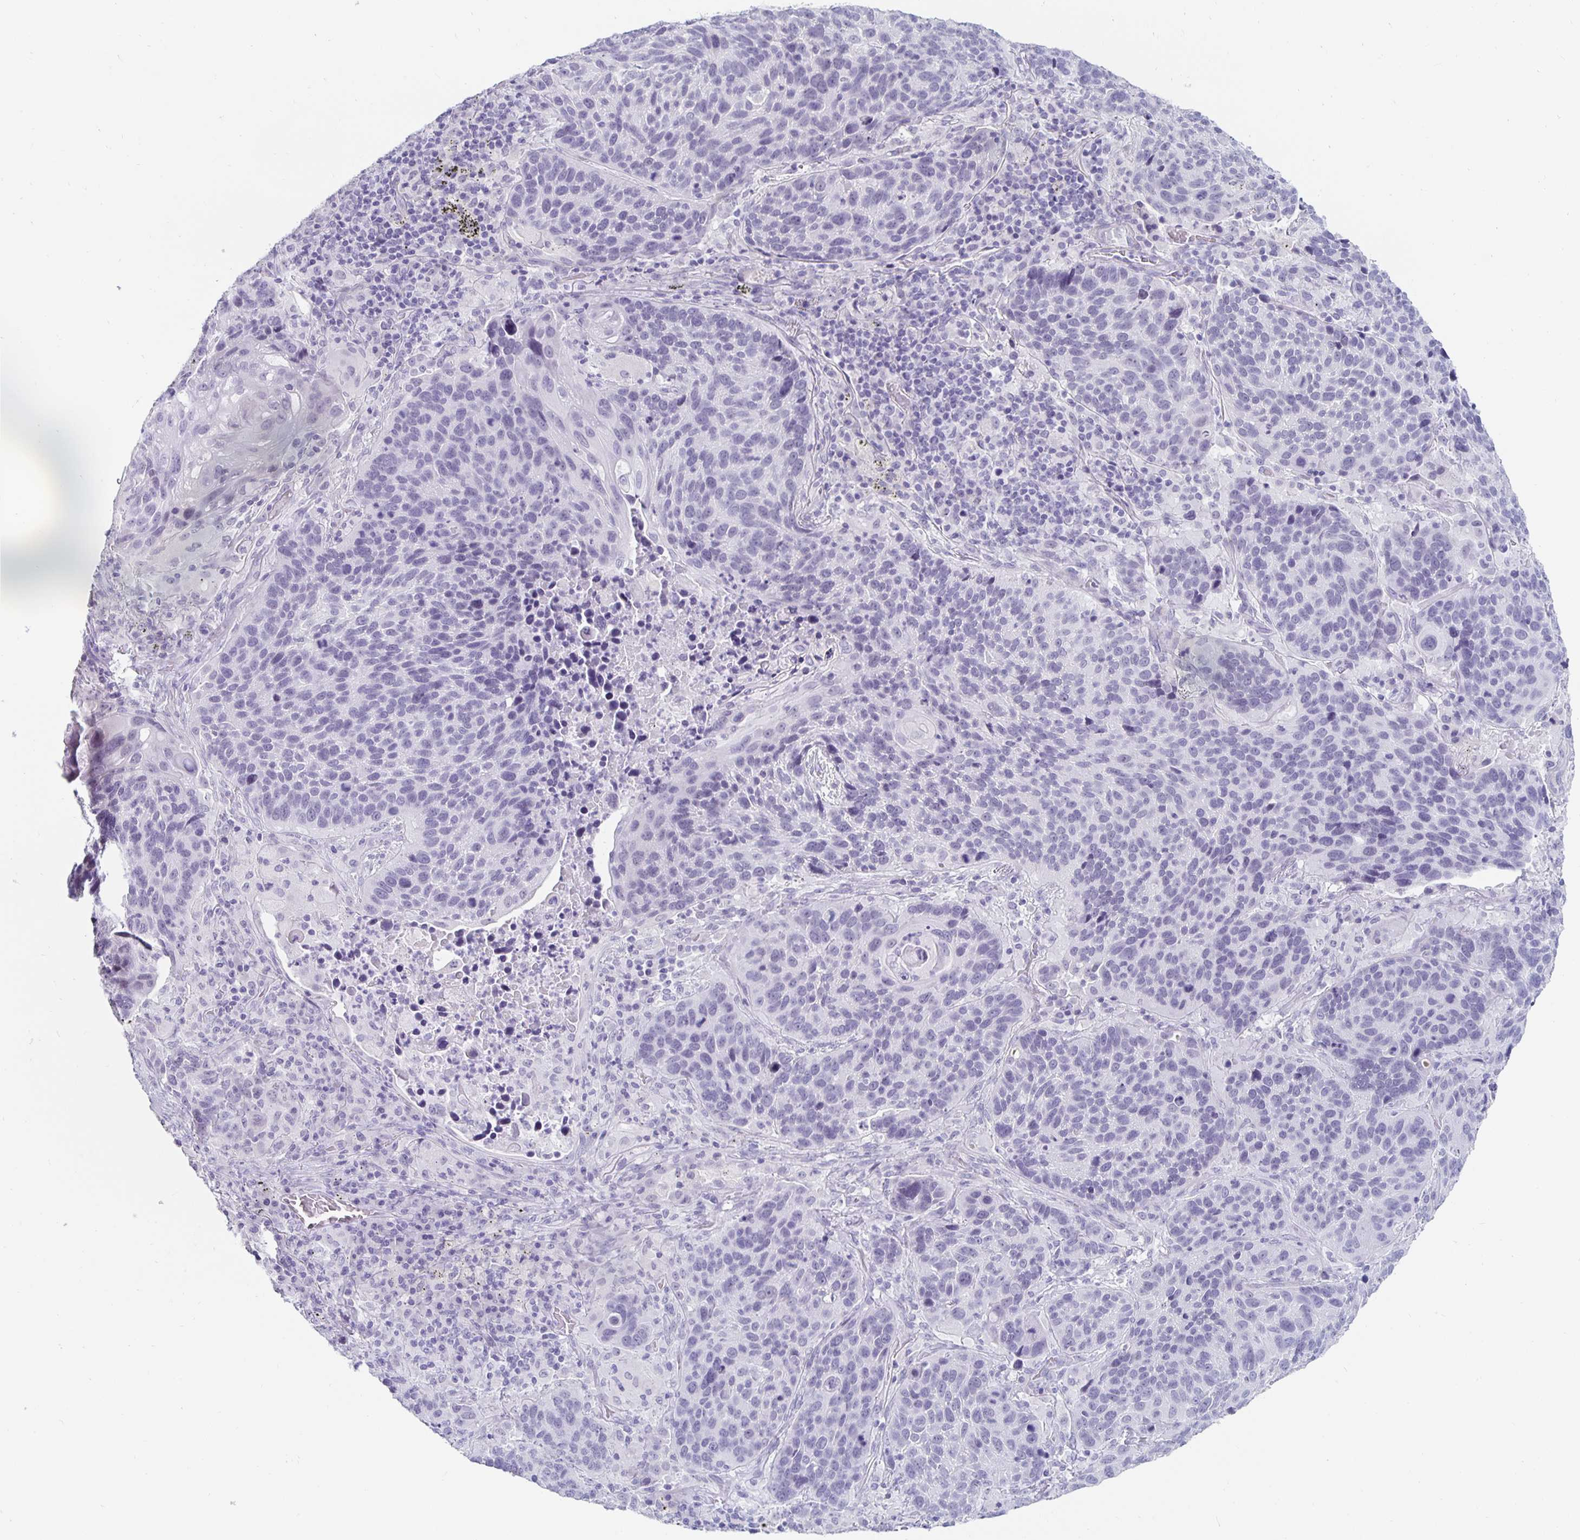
{"staining": {"intensity": "negative", "quantity": "none", "location": "none"}, "tissue": "lung cancer", "cell_type": "Tumor cells", "image_type": "cancer", "snomed": [{"axis": "morphology", "description": "Squamous cell carcinoma, NOS"}, {"axis": "topography", "description": "Lung"}], "caption": "Immunohistochemistry of squamous cell carcinoma (lung) demonstrates no staining in tumor cells.", "gene": "KCNQ2", "patient": {"sex": "male", "age": 68}}